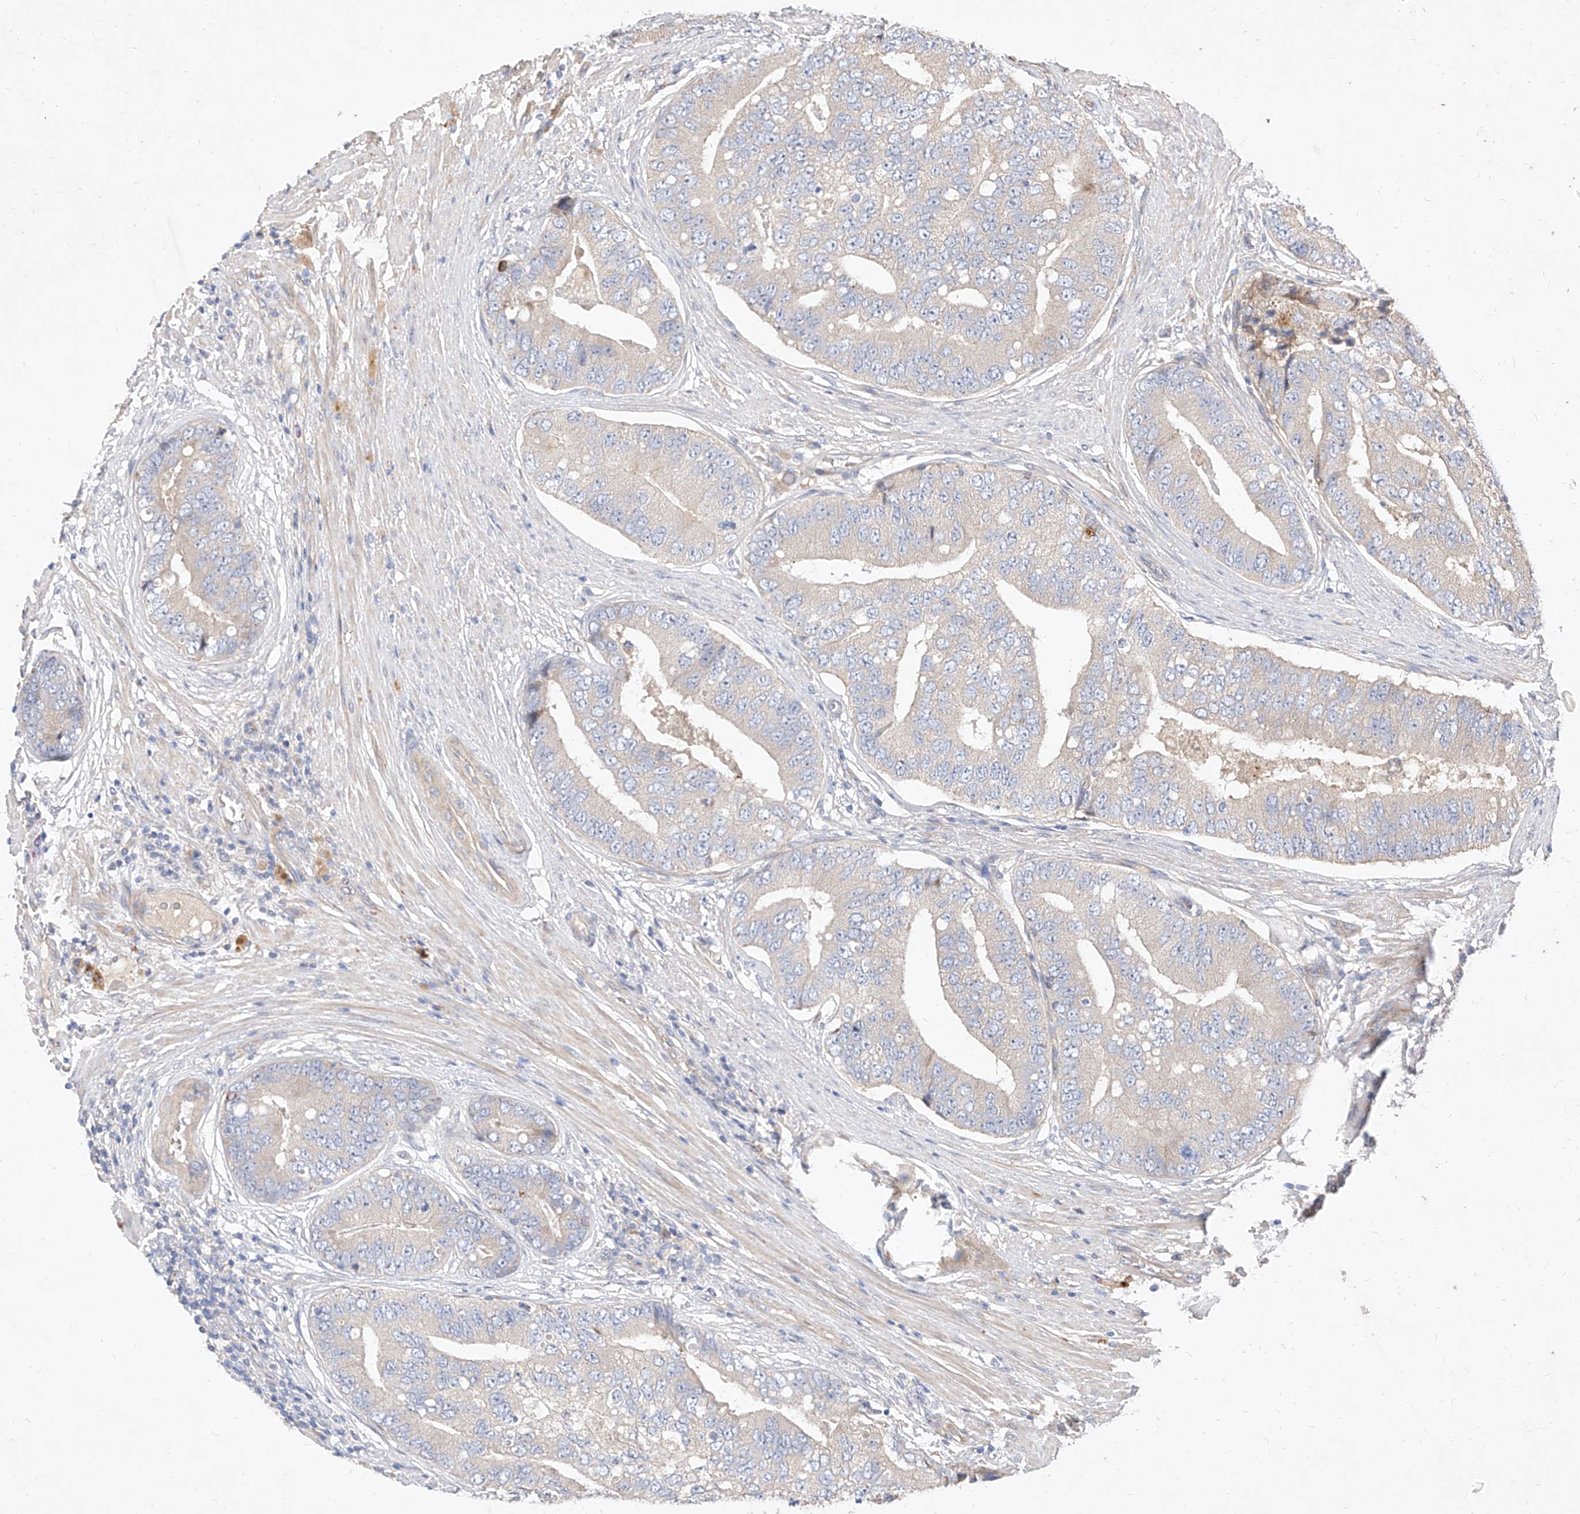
{"staining": {"intensity": "negative", "quantity": "none", "location": "none"}, "tissue": "prostate cancer", "cell_type": "Tumor cells", "image_type": "cancer", "snomed": [{"axis": "morphology", "description": "Adenocarcinoma, High grade"}, {"axis": "topography", "description": "Prostate"}], "caption": "The immunohistochemistry (IHC) image has no significant expression in tumor cells of prostate adenocarcinoma (high-grade) tissue.", "gene": "DIRAS3", "patient": {"sex": "male", "age": 70}}